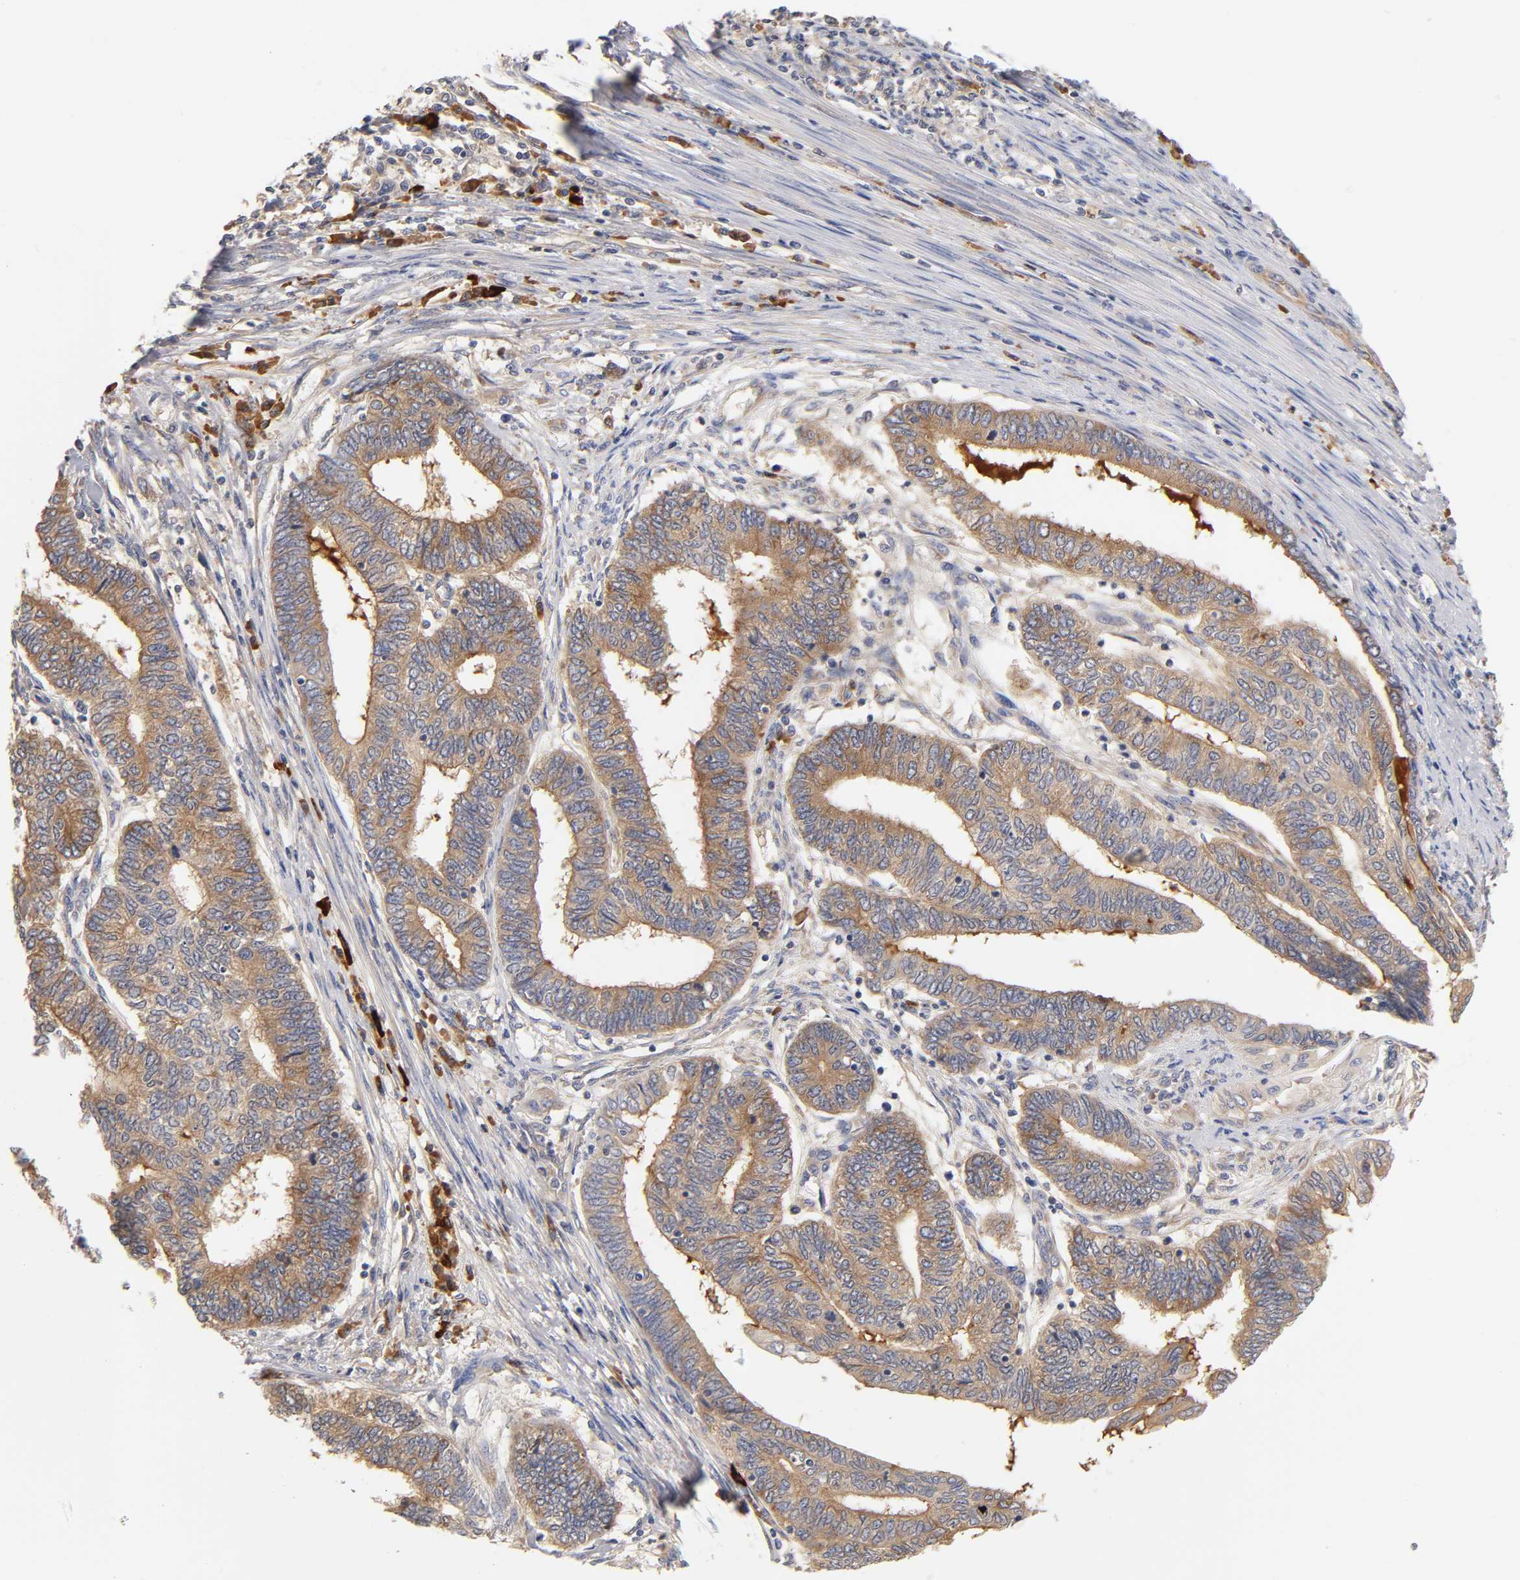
{"staining": {"intensity": "moderate", "quantity": ">75%", "location": "cytoplasmic/membranous"}, "tissue": "endometrial cancer", "cell_type": "Tumor cells", "image_type": "cancer", "snomed": [{"axis": "morphology", "description": "Adenocarcinoma, NOS"}, {"axis": "topography", "description": "Uterus"}, {"axis": "topography", "description": "Endometrium"}], "caption": "IHC photomicrograph of neoplastic tissue: human endometrial cancer (adenocarcinoma) stained using IHC displays medium levels of moderate protein expression localized specifically in the cytoplasmic/membranous of tumor cells, appearing as a cytoplasmic/membranous brown color.", "gene": "RPS29", "patient": {"sex": "female", "age": 70}}